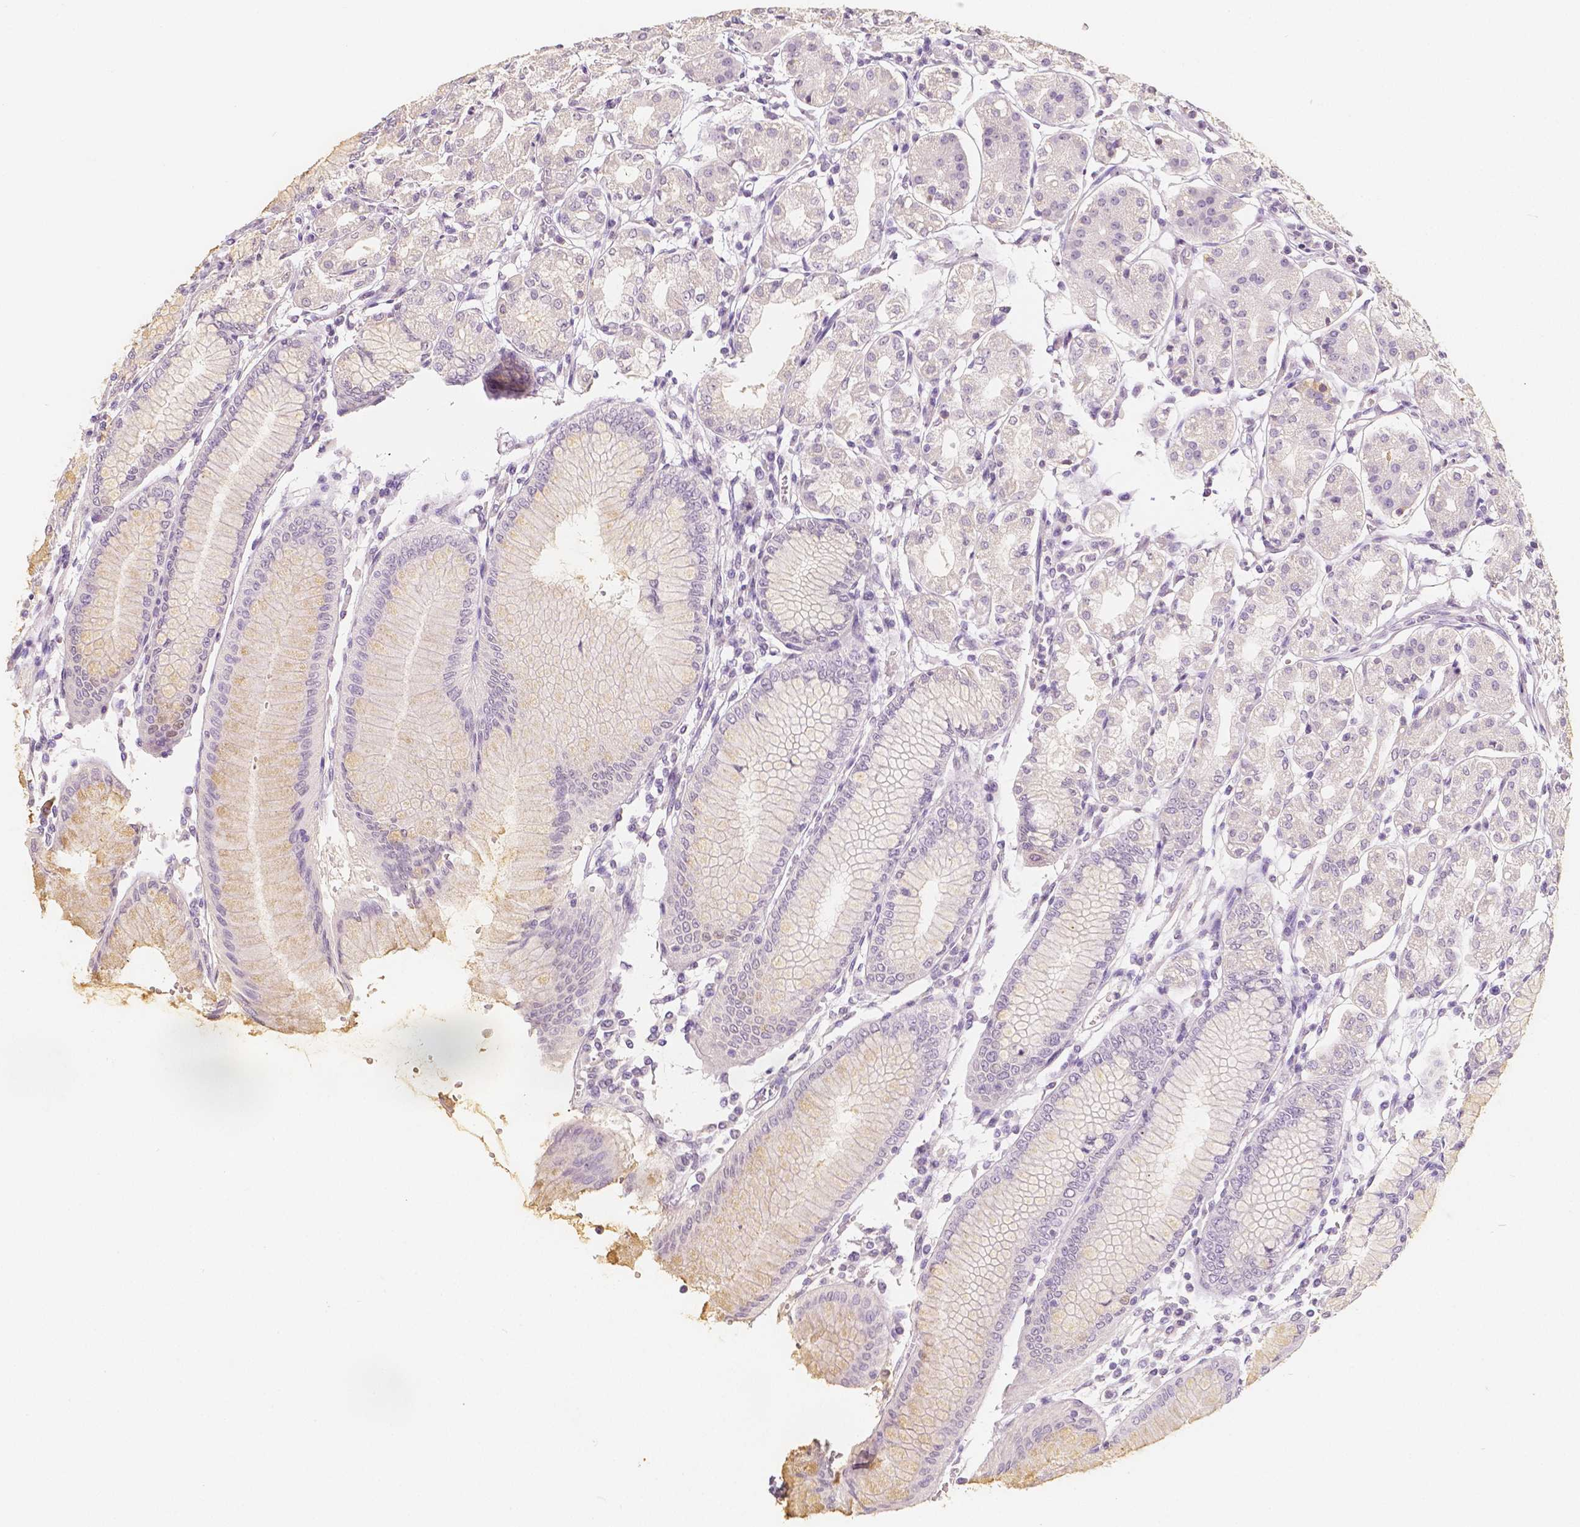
{"staining": {"intensity": "negative", "quantity": "none", "location": "none"}, "tissue": "stomach", "cell_type": "Glandular cells", "image_type": "normal", "snomed": [{"axis": "morphology", "description": "Normal tissue, NOS"}, {"axis": "topography", "description": "Skeletal muscle"}, {"axis": "topography", "description": "Stomach"}], "caption": "Immunohistochemical staining of normal human stomach reveals no significant expression in glandular cells.", "gene": "NECAB2", "patient": {"sex": "female", "age": 57}}